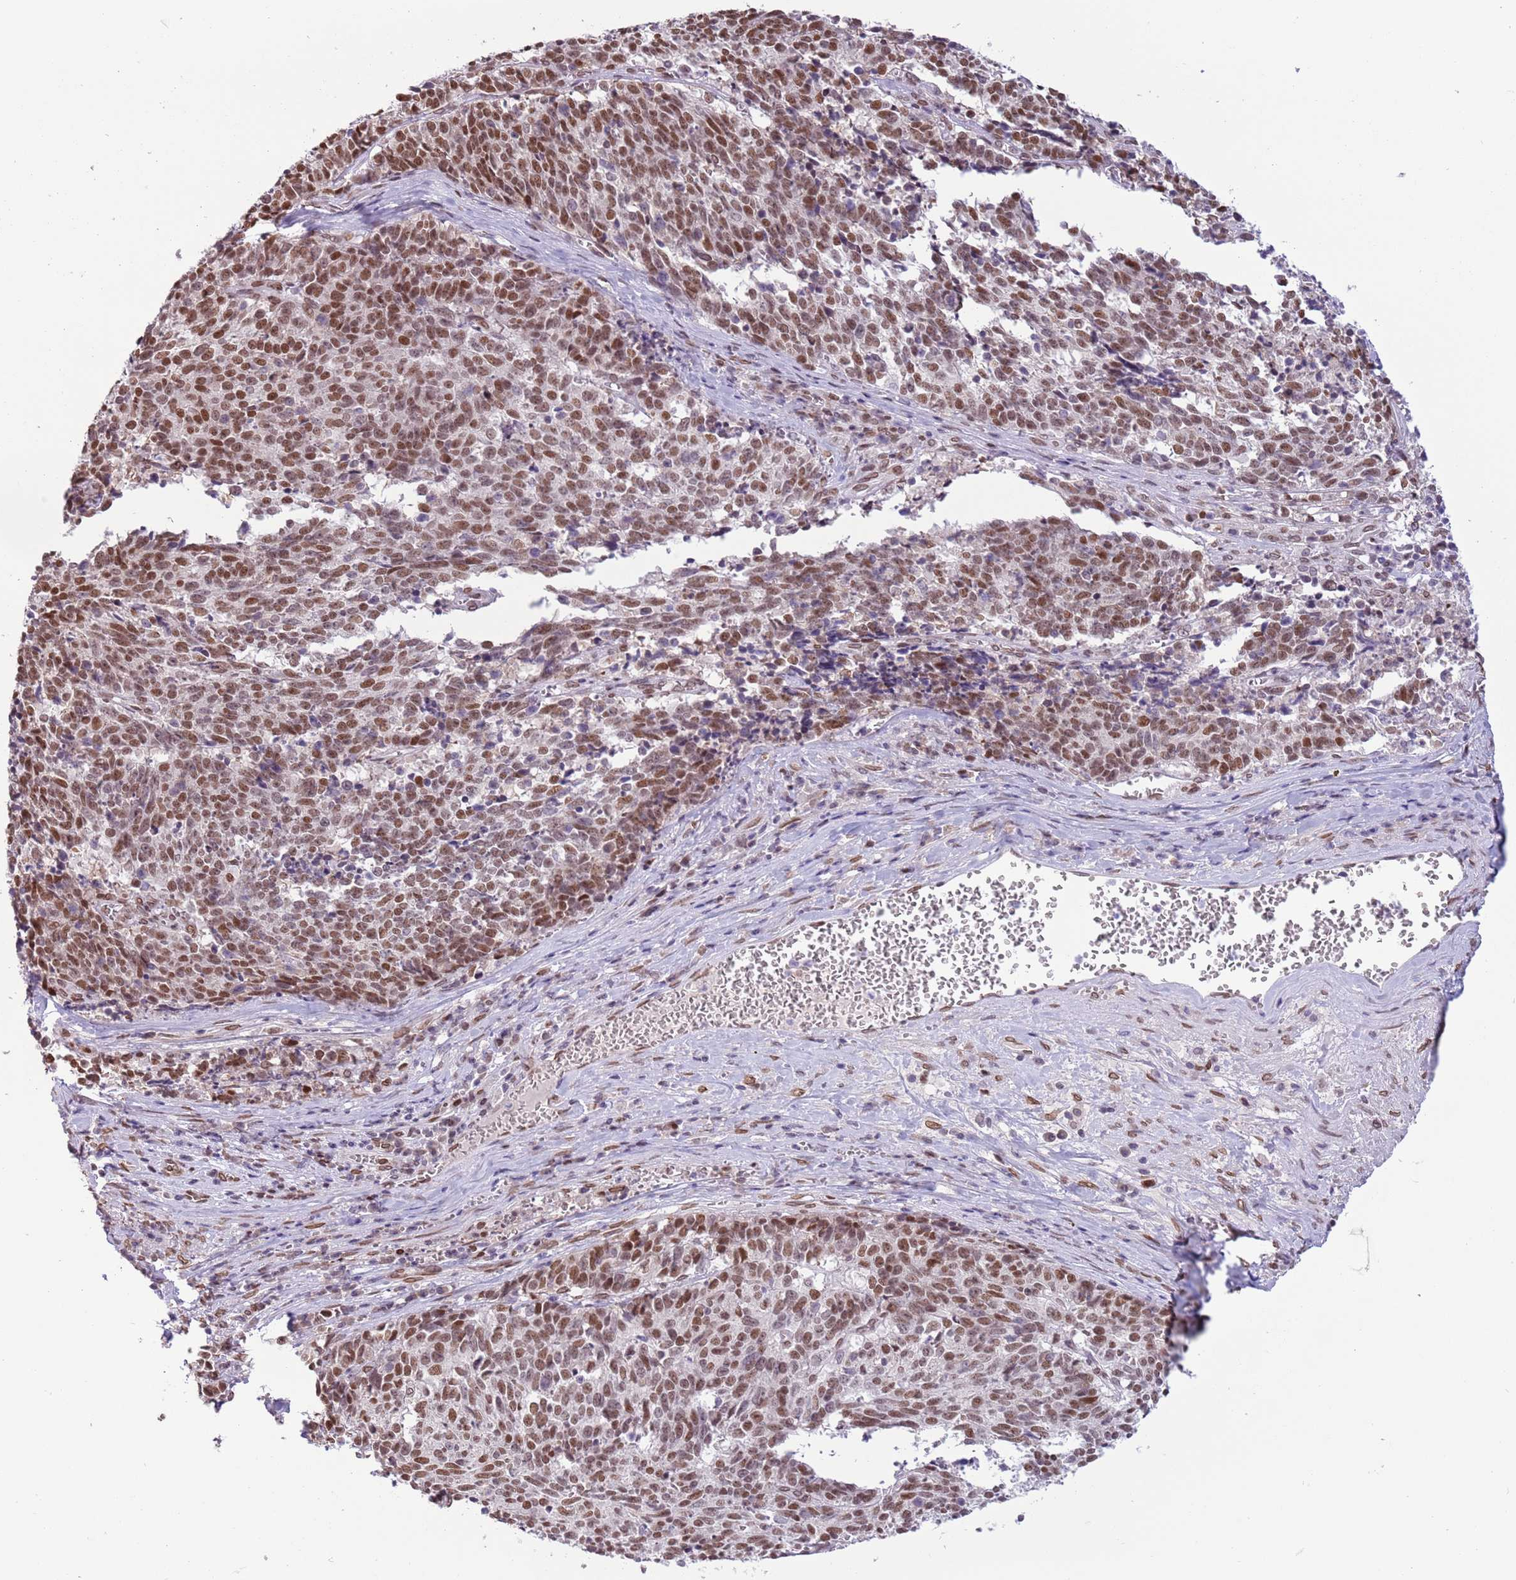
{"staining": {"intensity": "strong", "quantity": ">75%", "location": "nuclear"}, "tissue": "cervical cancer", "cell_type": "Tumor cells", "image_type": "cancer", "snomed": [{"axis": "morphology", "description": "Squamous cell carcinoma, NOS"}, {"axis": "topography", "description": "Cervix"}], "caption": "Cervical cancer (squamous cell carcinoma) stained for a protein exhibits strong nuclear positivity in tumor cells.", "gene": "ZGLP1", "patient": {"sex": "female", "age": 29}}